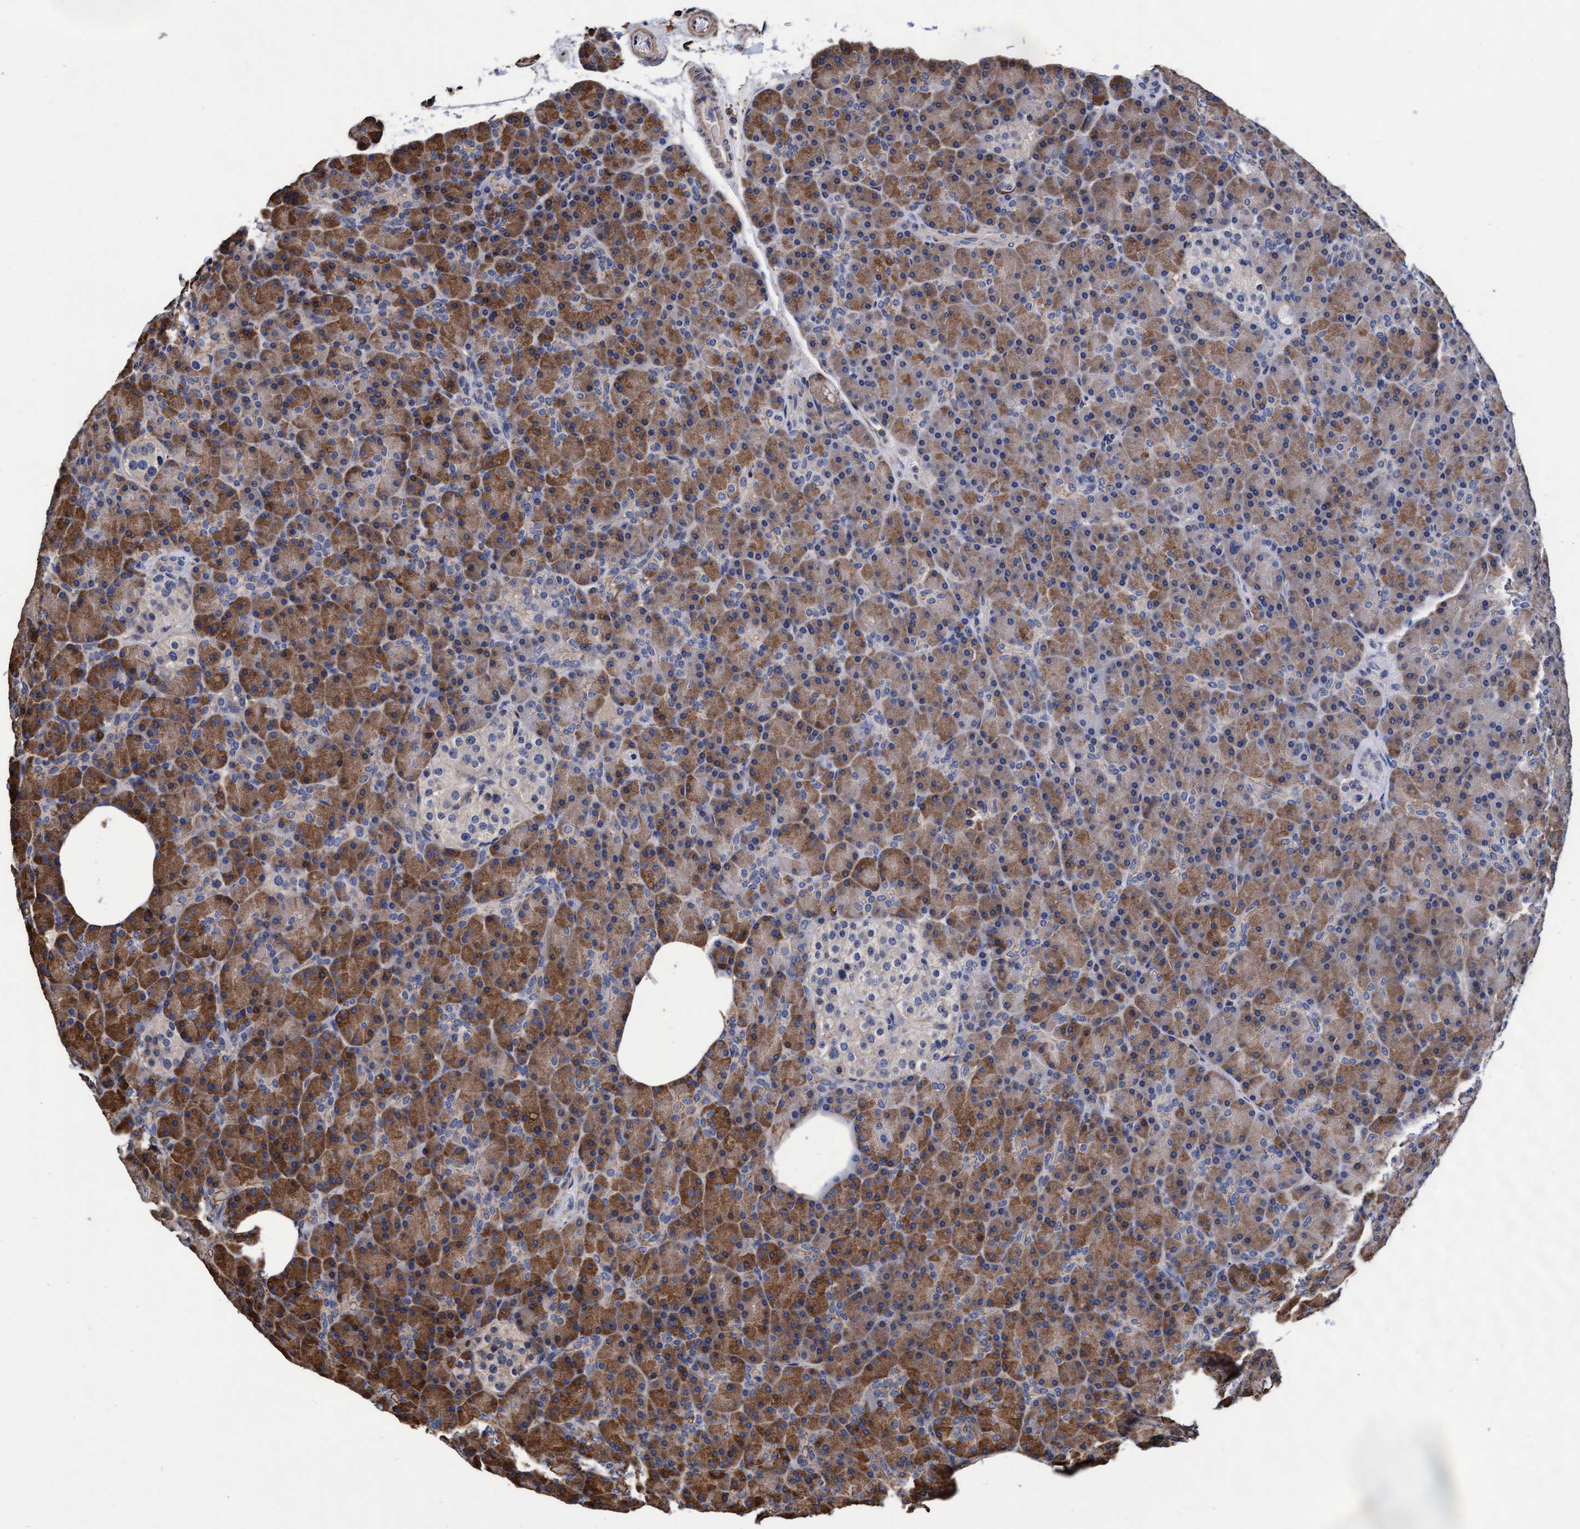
{"staining": {"intensity": "moderate", "quantity": ">75%", "location": "cytoplasmic/membranous"}, "tissue": "pancreas", "cell_type": "Exocrine glandular cells", "image_type": "normal", "snomed": [{"axis": "morphology", "description": "Normal tissue, NOS"}, {"axis": "topography", "description": "Pancreas"}], "caption": "Unremarkable pancreas was stained to show a protein in brown. There is medium levels of moderate cytoplasmic/membranous staining in approximately >75% of exocrine glandular cells.", "gene": "GRHPR", "patient": {"sex": "female", "age": 43}}